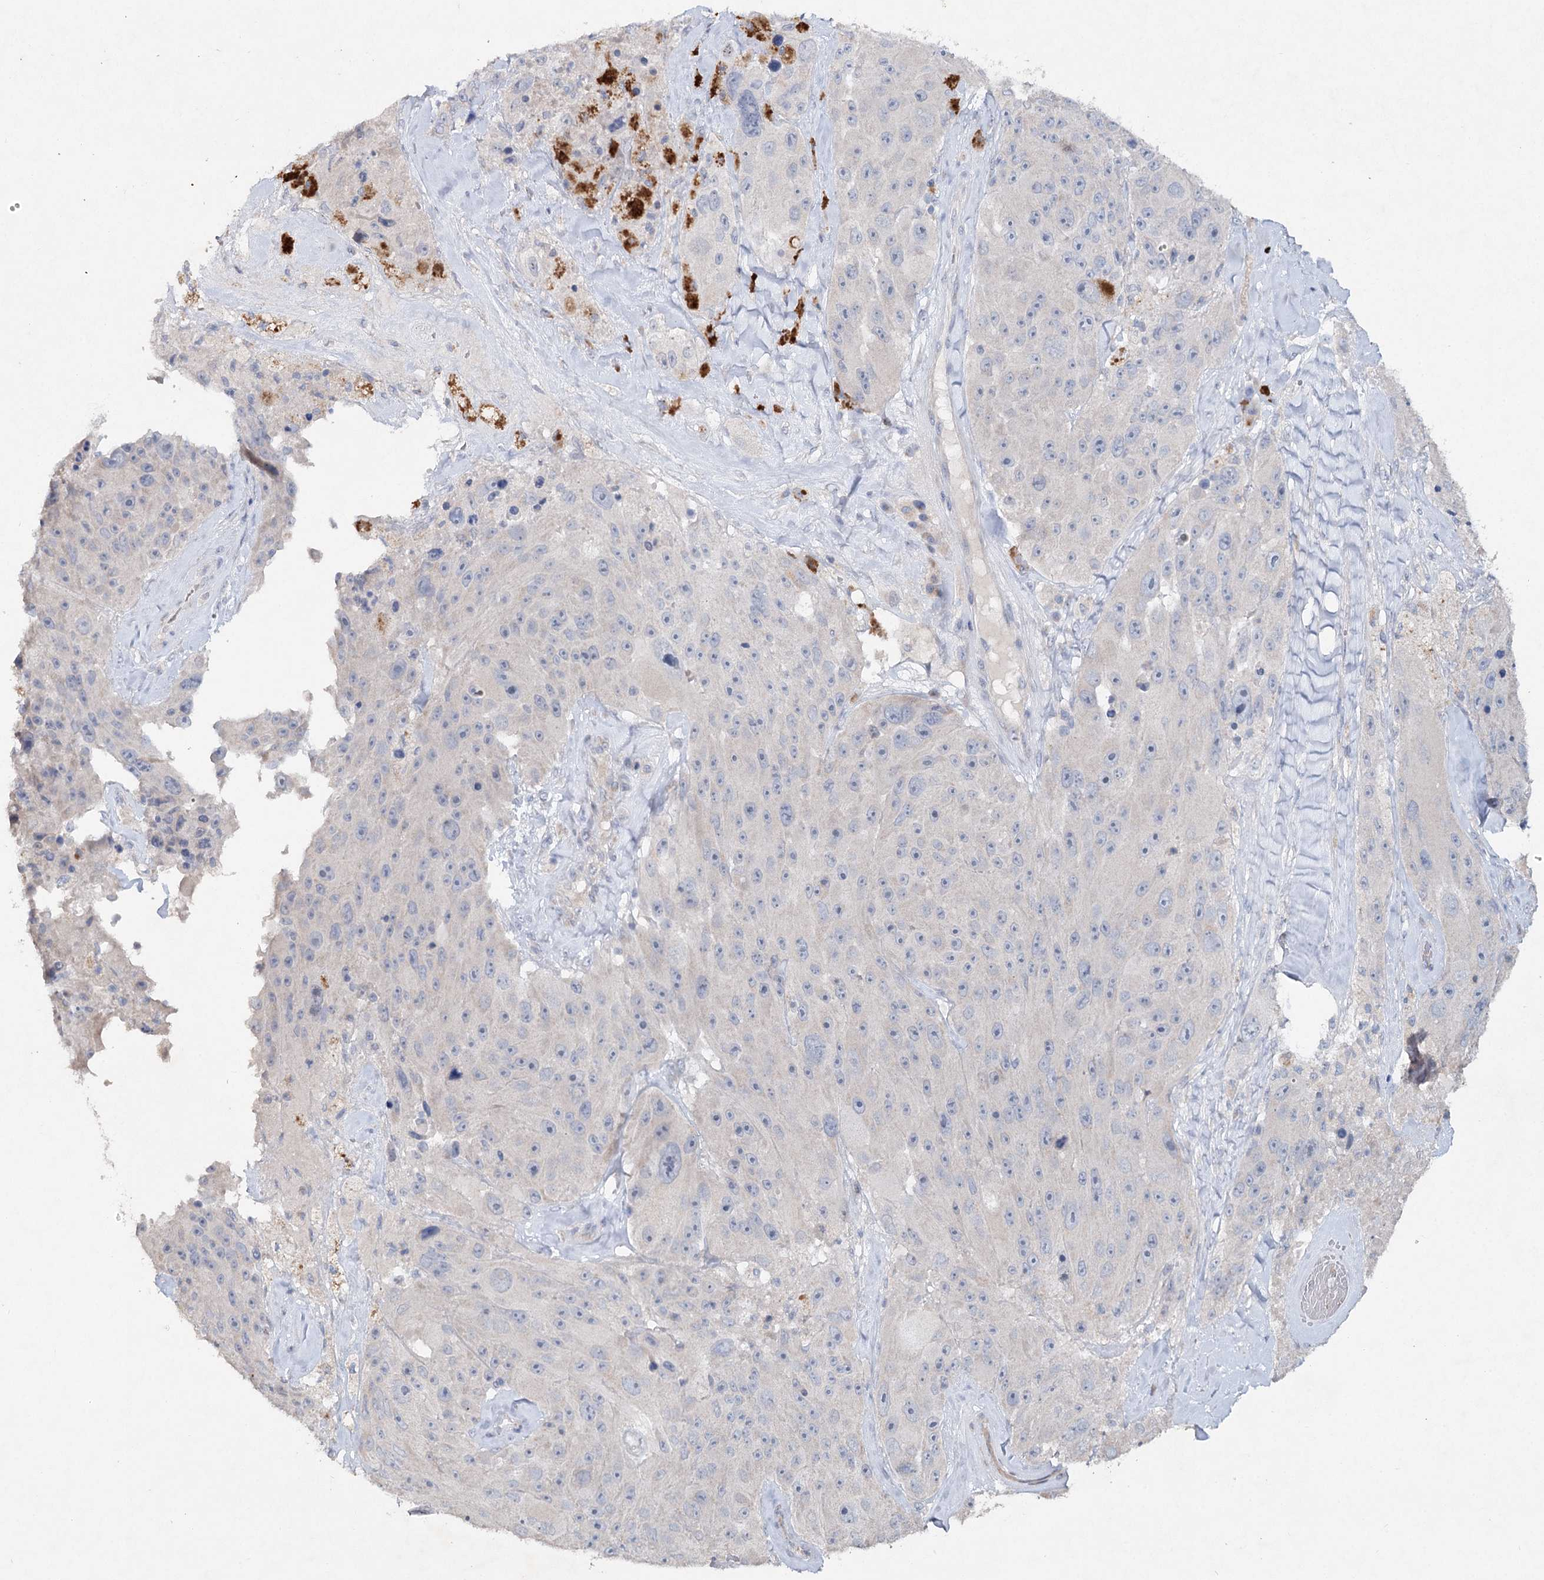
{"staining": {"intensity": "negative", "quantity": "none", "location": "none"}, "tissue": "melanoma", "cell_type": "Tumor cells", "image_type": "cancer", "snomed": [{"axis": "morphology", "description": "Malignant melanoma, Metastatic site"}, {"axis": "topography", "description": "Lymph node"}], "caption": "High magnification brightfield microscopy of melanoma stained with DAB (brown) and counterstained with hematoxylin (blue): tumor cells show no significant expression.", "gene": "RFX6", "patient": {"sex": "male", "age": 62}}